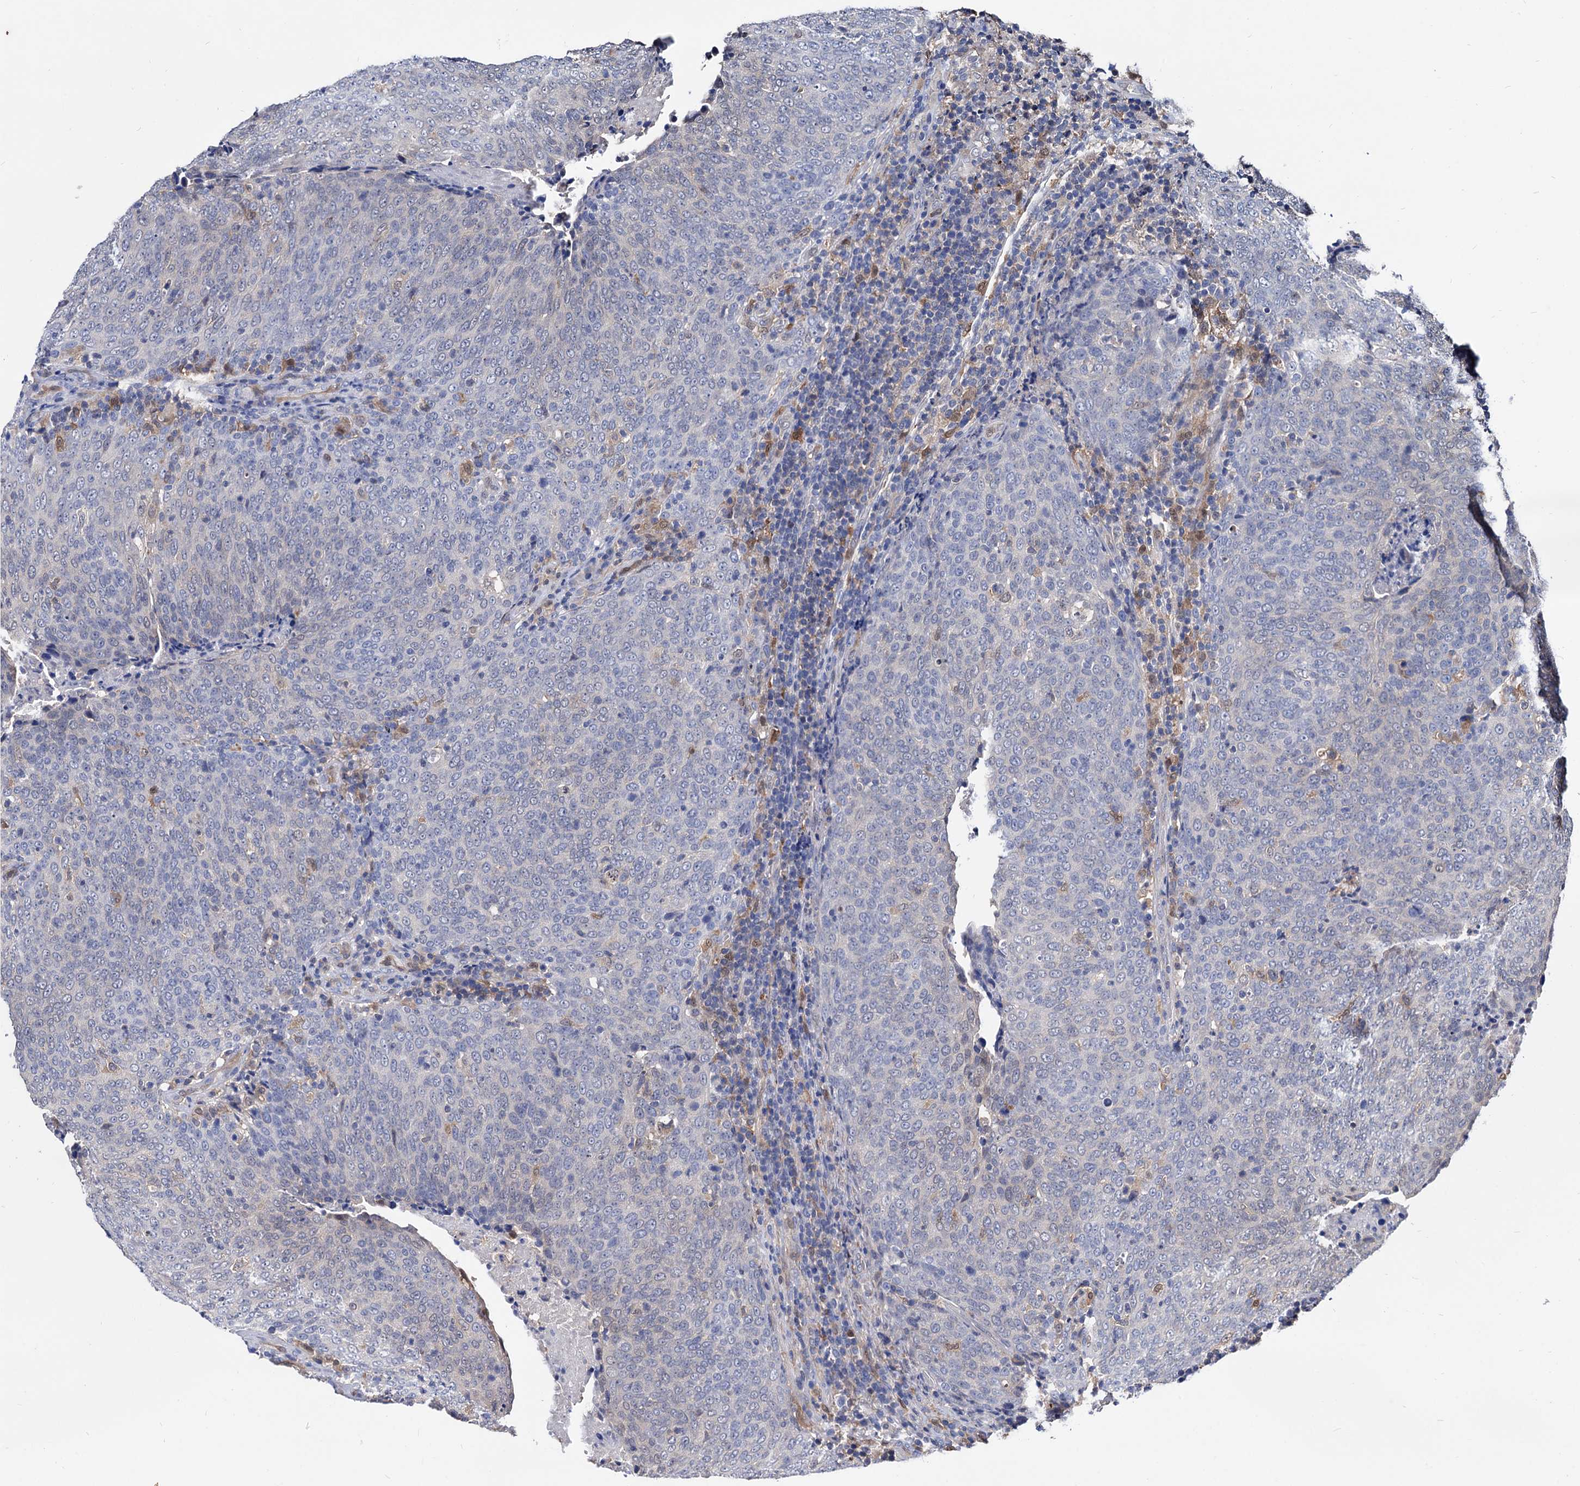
{"staining": {"intensity": "negative", "quantity": "none", "location": "none"}, "tissue": "head and neck cancer", "cell_type": "Tumor cells", "image_type": "cancer", "snomed": [{"axis": "morphology", "description": "Squamous cell carcinoma, NOS"}, {"axis": "morphology", "description": "Squamous cell carcinoma, metastatic, NOS"}, {"axis": "topography", "description": "Lymph node"}, {"axis": "topography", "description": "Head-Neck"}], "caption": "The micrograph displays no staining of tumor cells in head and neck cancer.", "gene": "CPPED1", "patient": {"sex": "male", "age": 62}}